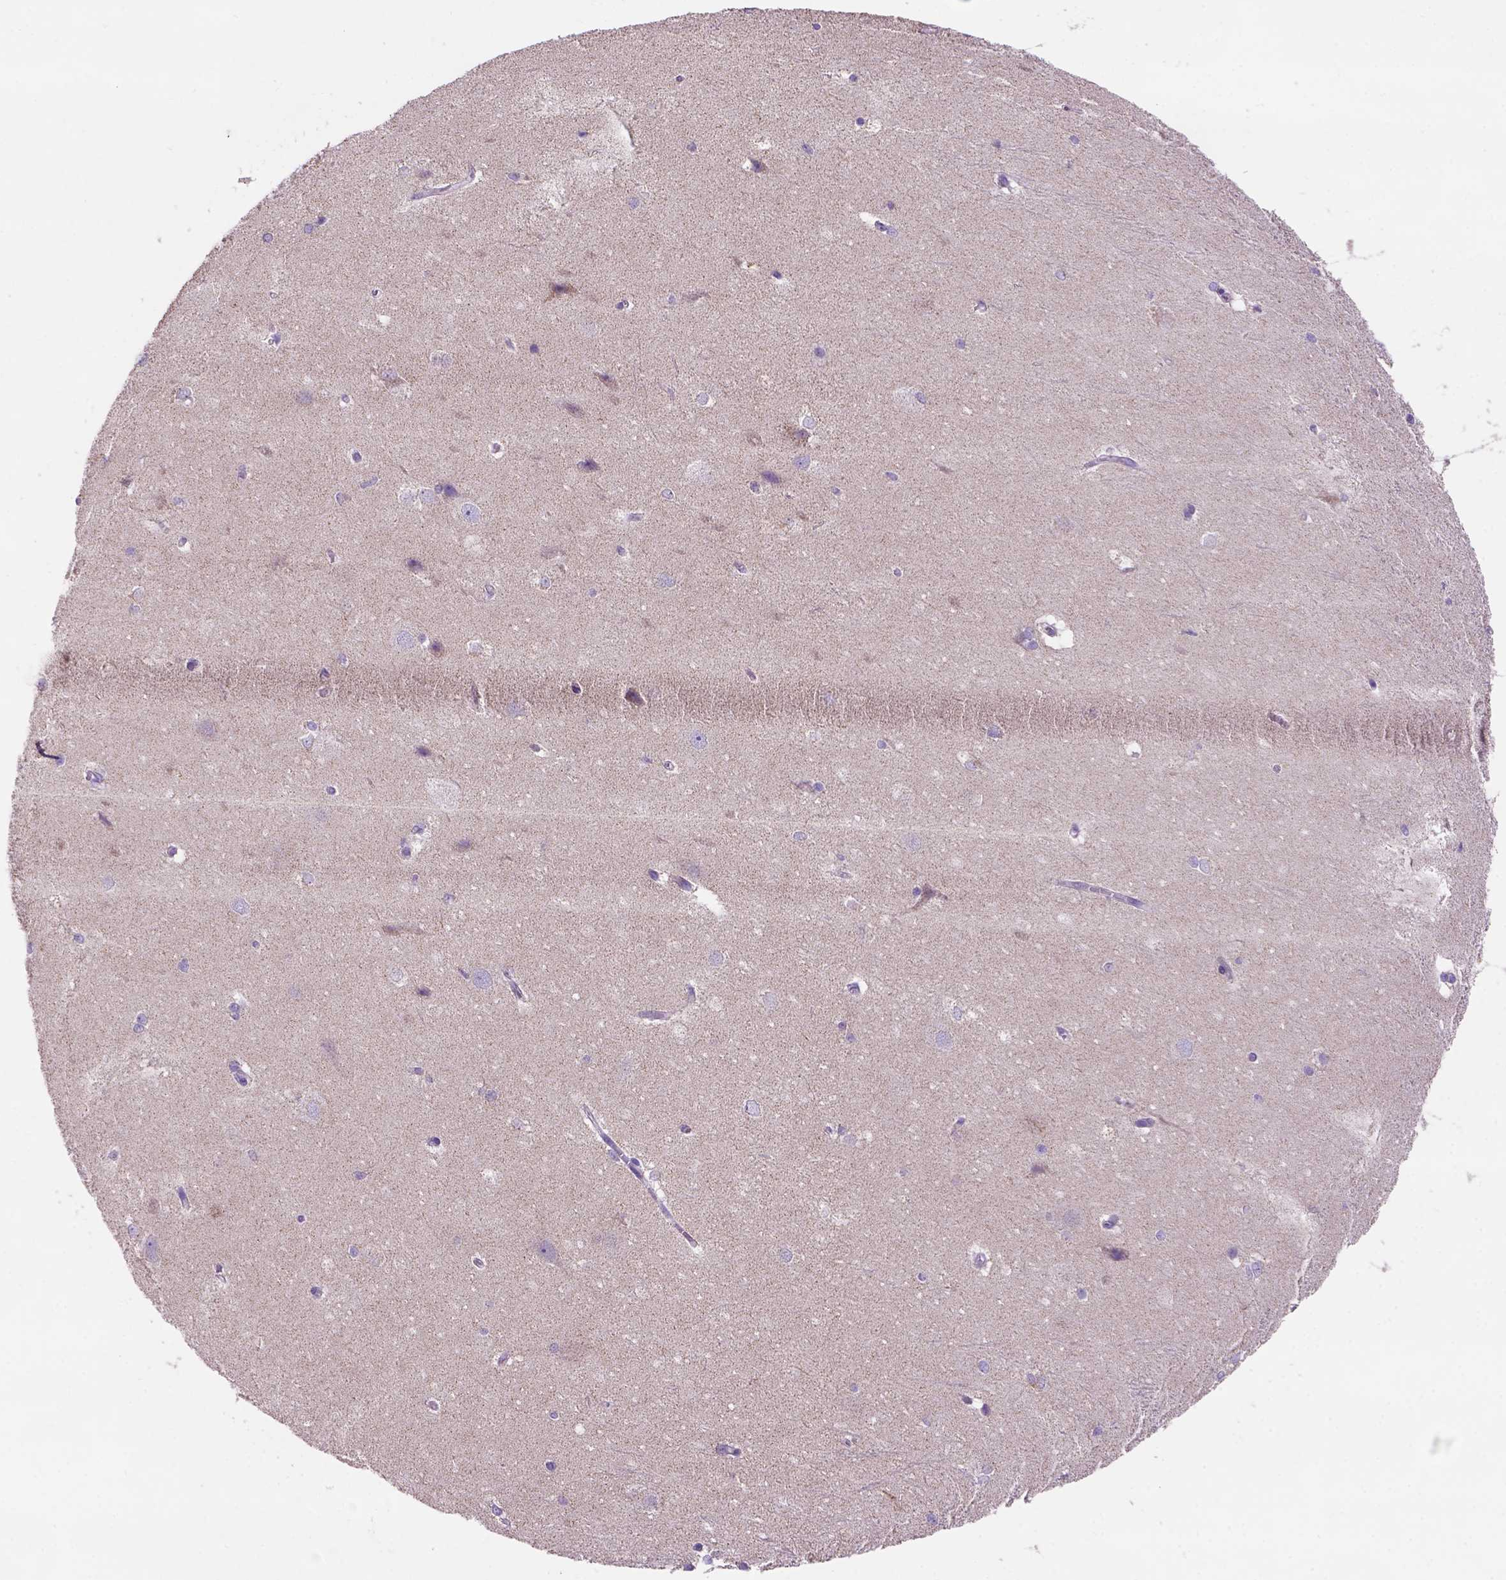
{"staining": {"intensity": "negative", "quantity": "none", "location": "none"}, "tissue": "hippocampus", "cell_type": "Glial cells", "image_type": "normal", "snomed": [{"axis": "morphology", "description": "Normal tissue, NOS"}, {"axis": "topography", "description": "Cerebral cortex"}, {"axis": "topography", "description": "Hippocampus"}], "caption": "This is an immunohistochemistry (IHC) image of normal human hippocampus. There is no positivity in glial cells.", "gene": "L2HGDH", "patient": {"sex": "female", "age": 19}}